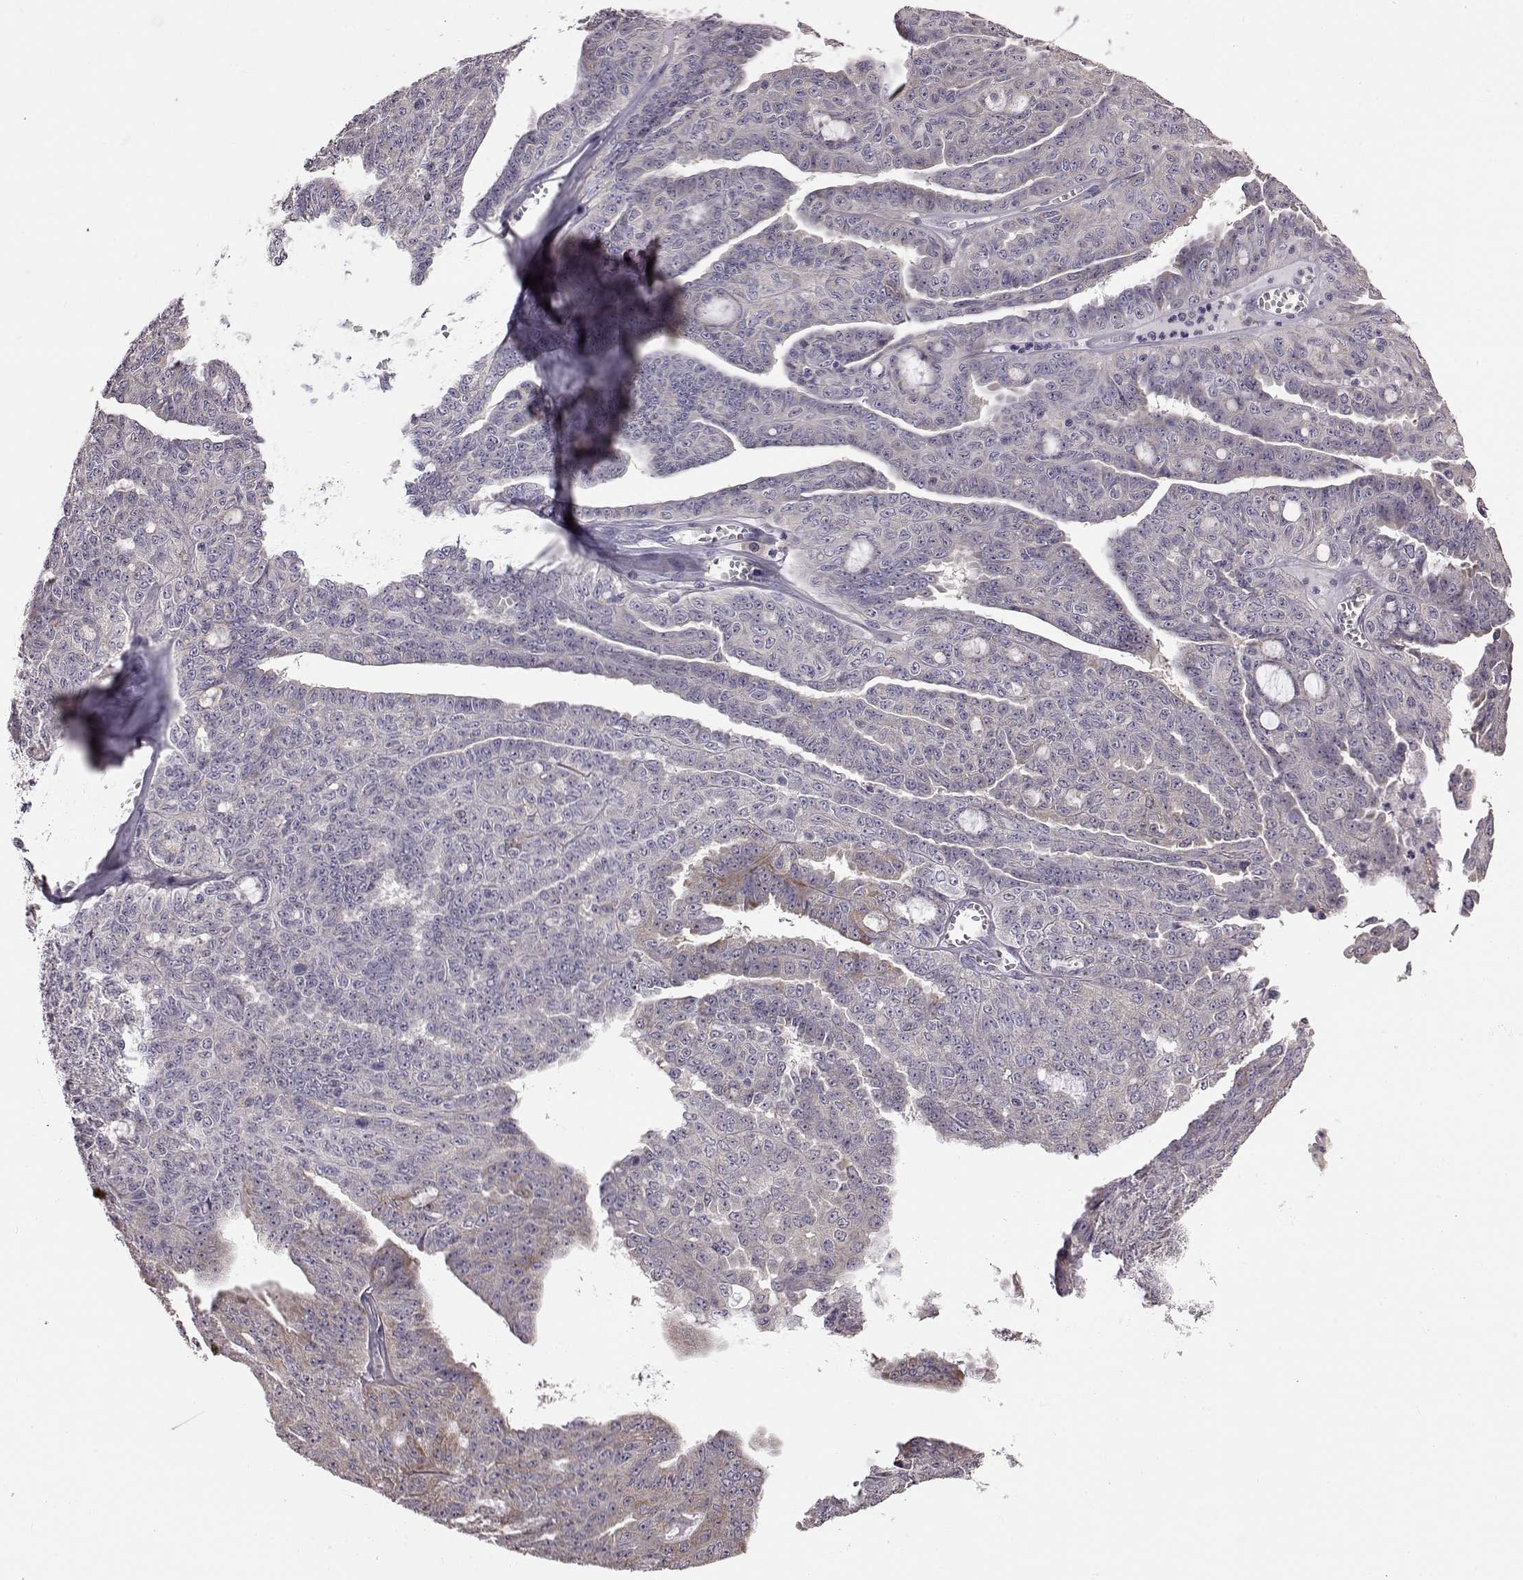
{"staining": {"intensity": "negative", "quantity": "none", "location": "none"}, "tissue": "ovarian cancer", "cell_type": "Tumor cells", "image_type": "cancer", "snomed": [{"axis": "morphology", "description": "Cystadenocarcinoma, serous, NOS"}, {"axis": "topography", "description": "Ovary"}], "caption": "An image of ovarian serous cystadenocarcinoma stained for a protein demonstrates no brown staining in tumor cells.", "gene": "ADGRG2", "patient": {"sex": "female", "age": 71}}